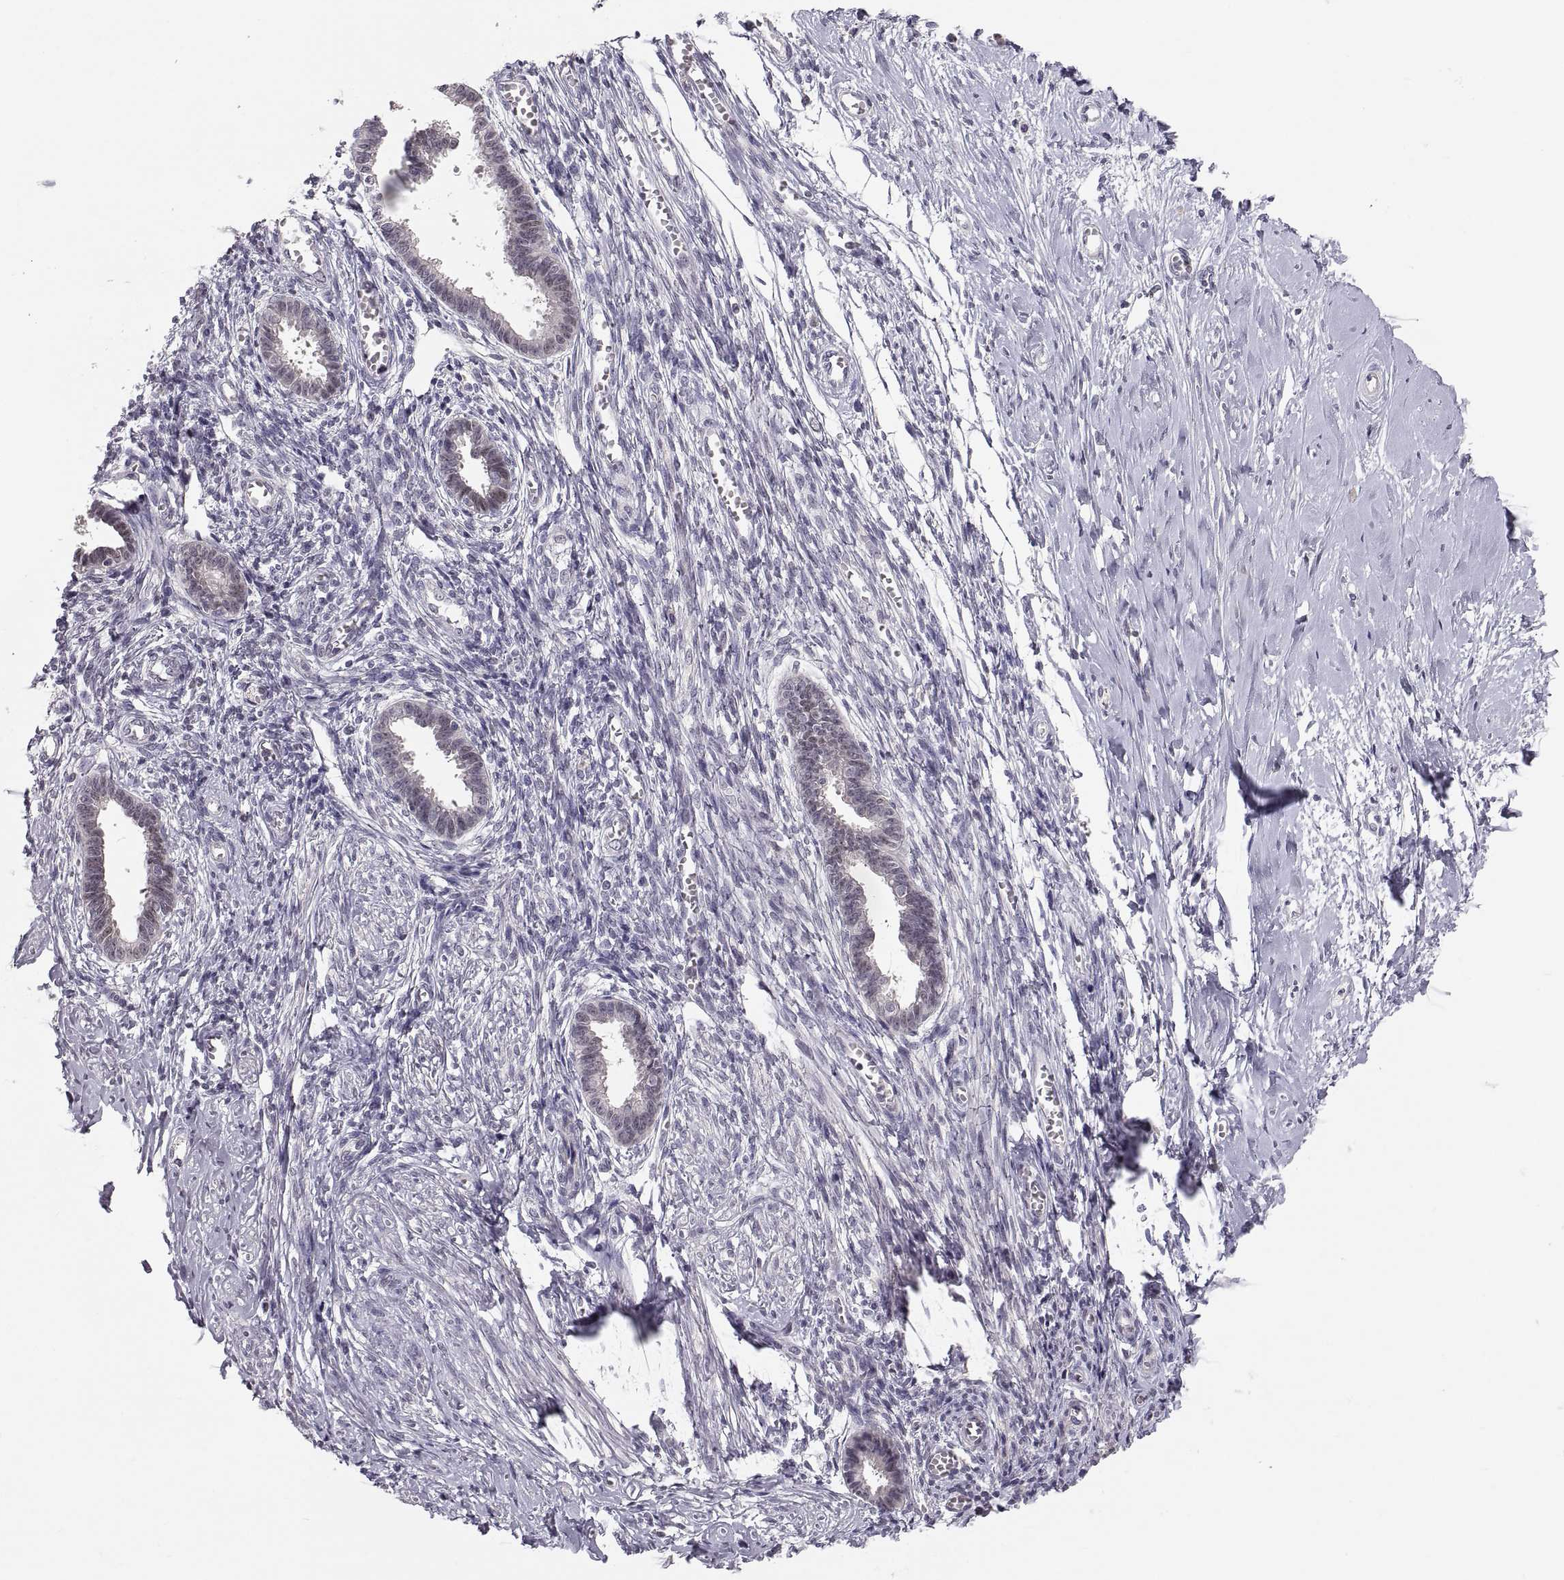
{"staining": {"intensity": "negative", "quantity": "none", "location": "none"}, "tissue": "endometrium", "cell_type": "Cells in endometrial stroma", "image_type": "normal", "snomed": [{"axis": "morphology", "description": "Normal tissue, NOS"}, {"axis": "topography", "description": "Cervix"}, {"axis": "topography", "description": "Endometrium"}], "caption": "Cells in endometrial stroma are negative for protein expression in normal human endometrium. The staining was performed using DAB to visualize the protein expression in brown, while the nuclei were stained in blue with hematoxylin (Magnification: 20x).", "gene": "PAX2", "patient": {"sex": "female", "age": 37}}